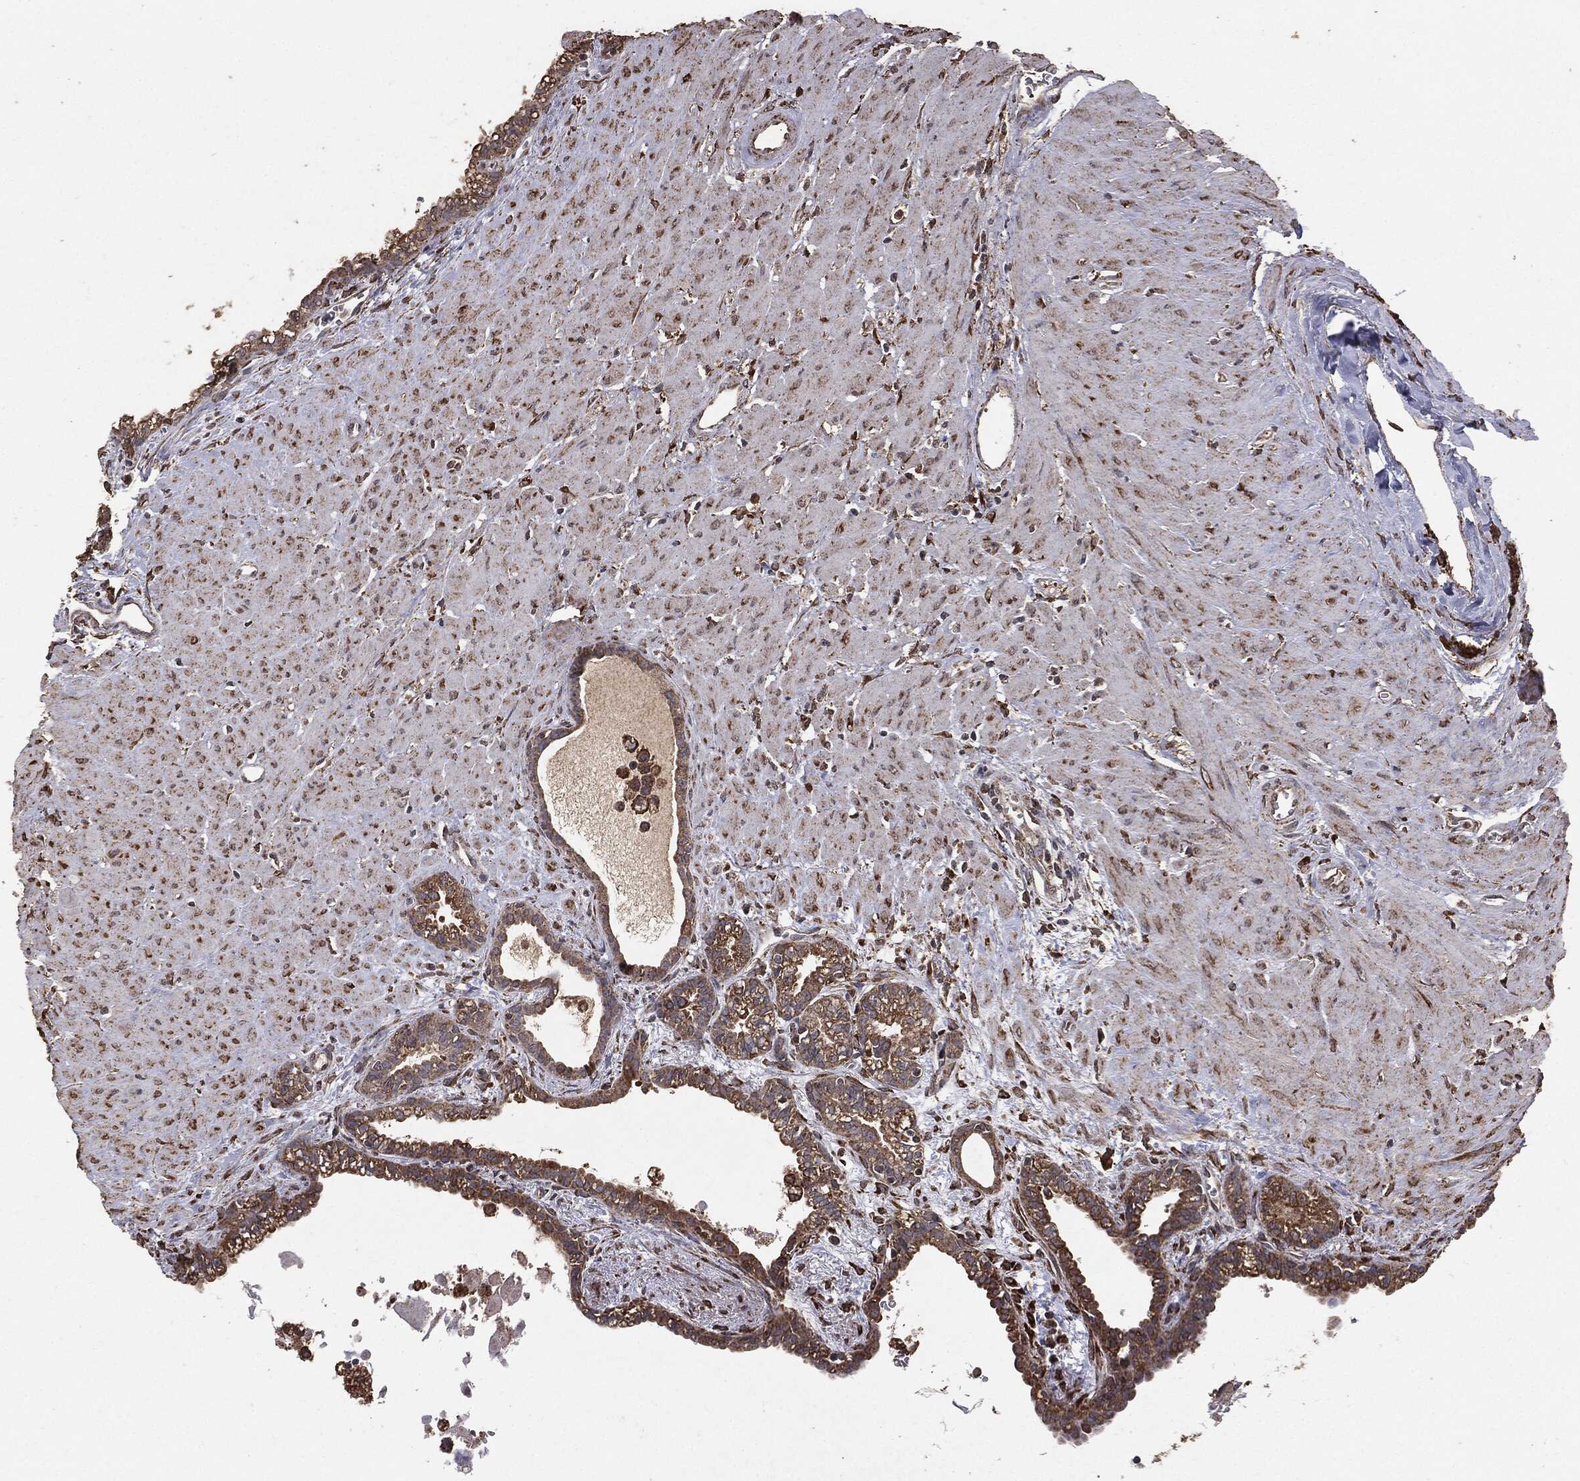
{"staining": {"intensity": "weak", "quantity": ">75%", "location": "cytoplasmic/membranous"}, "tissue": "seminal vesicle", "cell_type": "Glandular cells", "image_type": "normal", "snomed": [{"axis": "morphology", "description": "Normal tissue, NOS"}, {"axis": "morphology", "description": "Urothelial carcinoma, NOS"}, {"axis": "topography", "description": "Urinary bladder"}, {"axis": "topography", "description": "Seminal veicle"}], "caption": "The micrograph shows staining of unremarkable seminal vesicle, revealing weak cytoplasmic/membranous protein expression (brown color) within glandular cells.", "gene": "MTOR", "patient": {"sex": "male", "age": 76}}